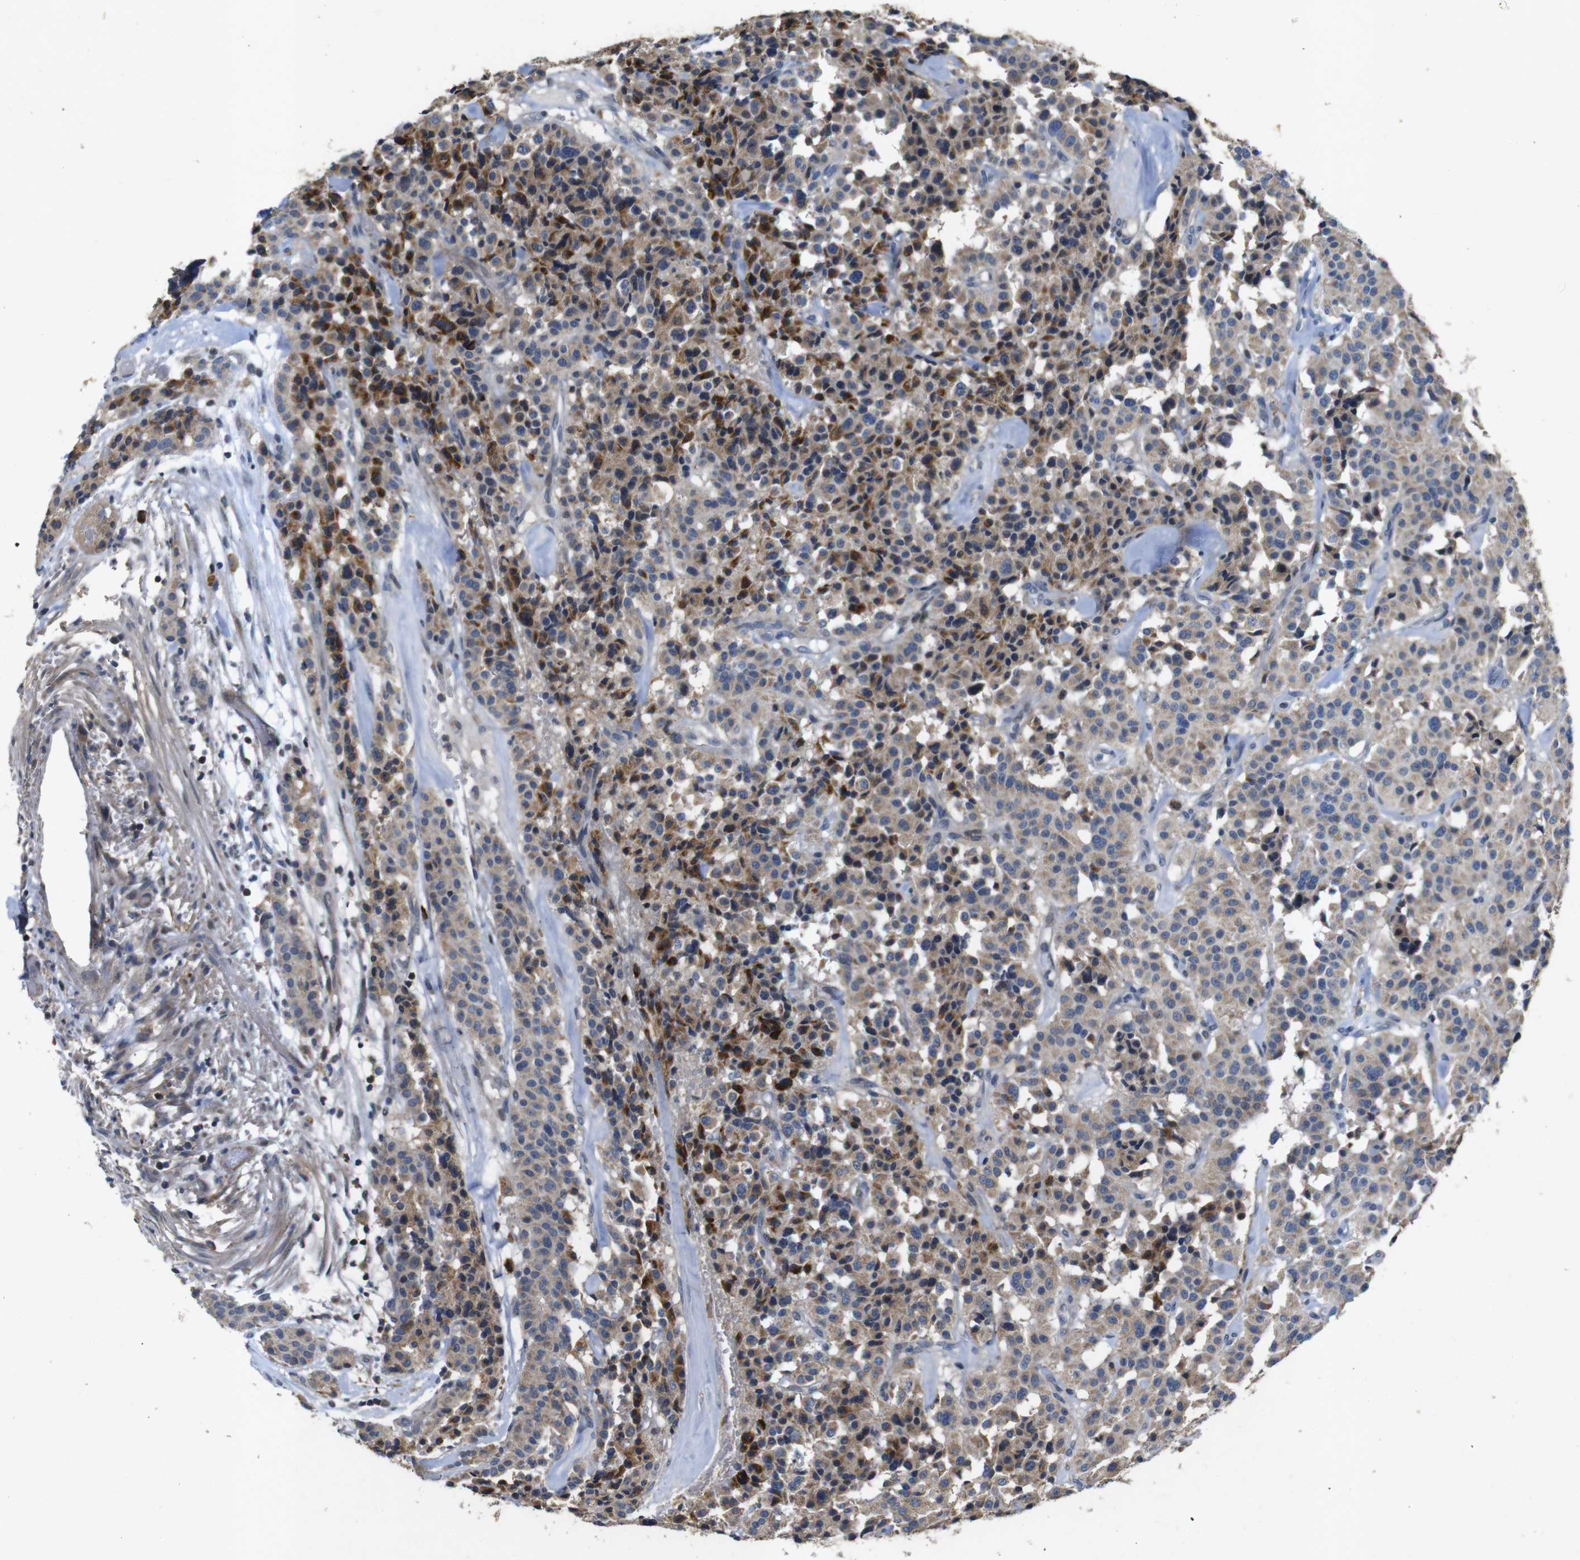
{"staining": {"intensity": "weak", "quantity": ">75%", "location": "cytoplasmic/membranous"}, "tissue": "carcinoid", "cell_type": "Tumor cells", "image_type": "cancer", "snomed": [{"axis": "morphology", "description": "Carcinoid, malignant, NOS"}, {"axis": "topography", "description": "Lung"}], "caption": "Carcinoid stained with DAB immunohistochemistry demonstrates low levels of weak cytoplasmic/membranous staining in approximately >75% of tumor cells. (Brightfield microscopy of DAB IHC at high magnification).", "gene": "MAGI2", "patient": {"sex": "male", "age": 30}}